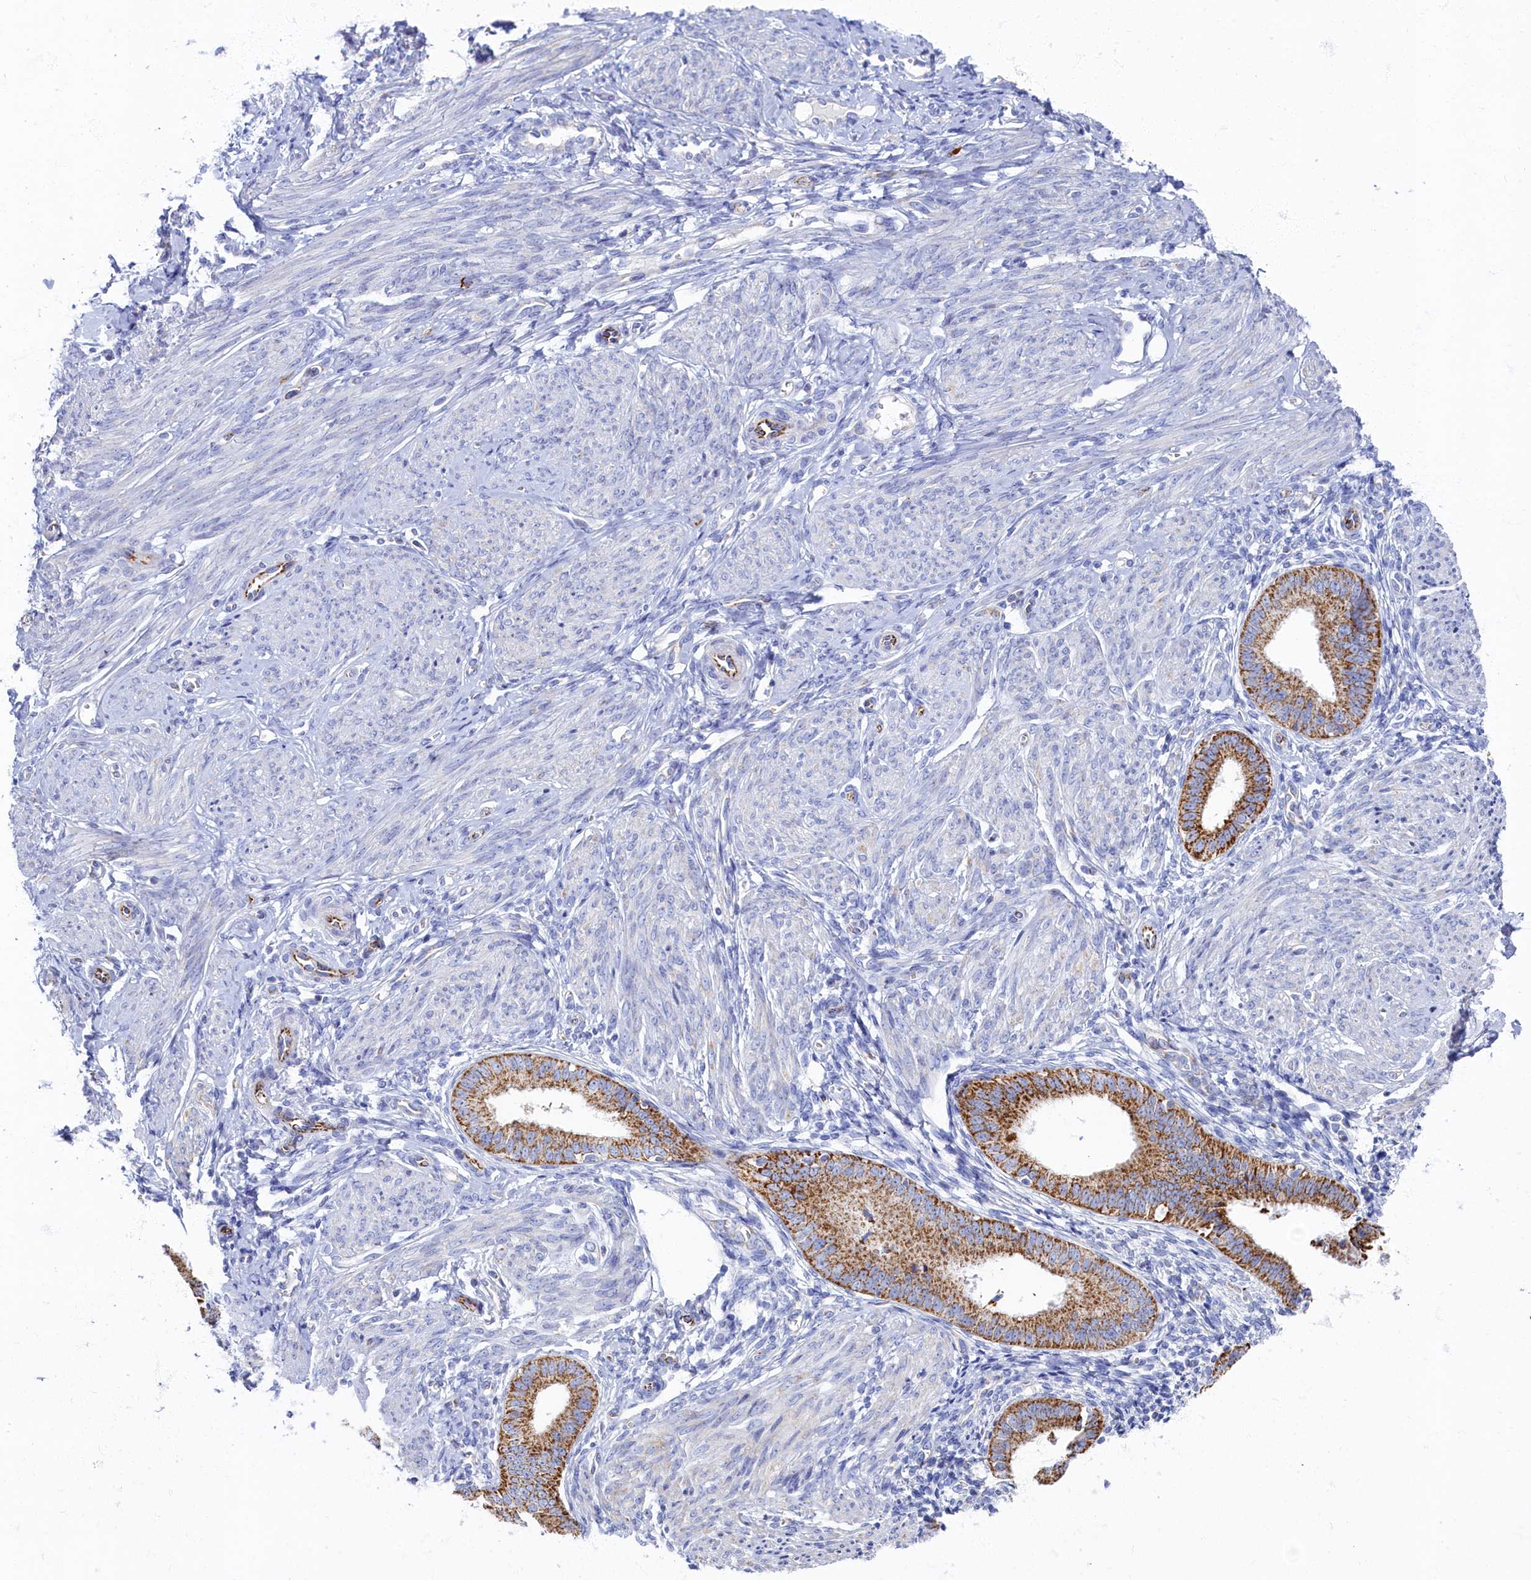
{"staining": {"intensity": "negative", "quantity": "none", "location": "none"}, "tissue": "endometrium", "cell_type": "Cells in endometrial stroma", "image_type": "normal", "snomed": [{"axis": "morphology", "description": "Normal tissue, NOS"}, {"axis": "topography", "description": "Uterus"}, {"axis": "topography", "description": "Endometrium"}], "caption": "Unremarkable endometrium was stained to show a protein in brown. There is no significant expression in cells in endometrial stroma. The staining is performed using DAB (3,3'-diaminobenzidine) brown chromogen with nuclei counter-stained in using hematoxylin.", "gene": "OCIAD2", "patient": {"sex": "female", "age": 48}}